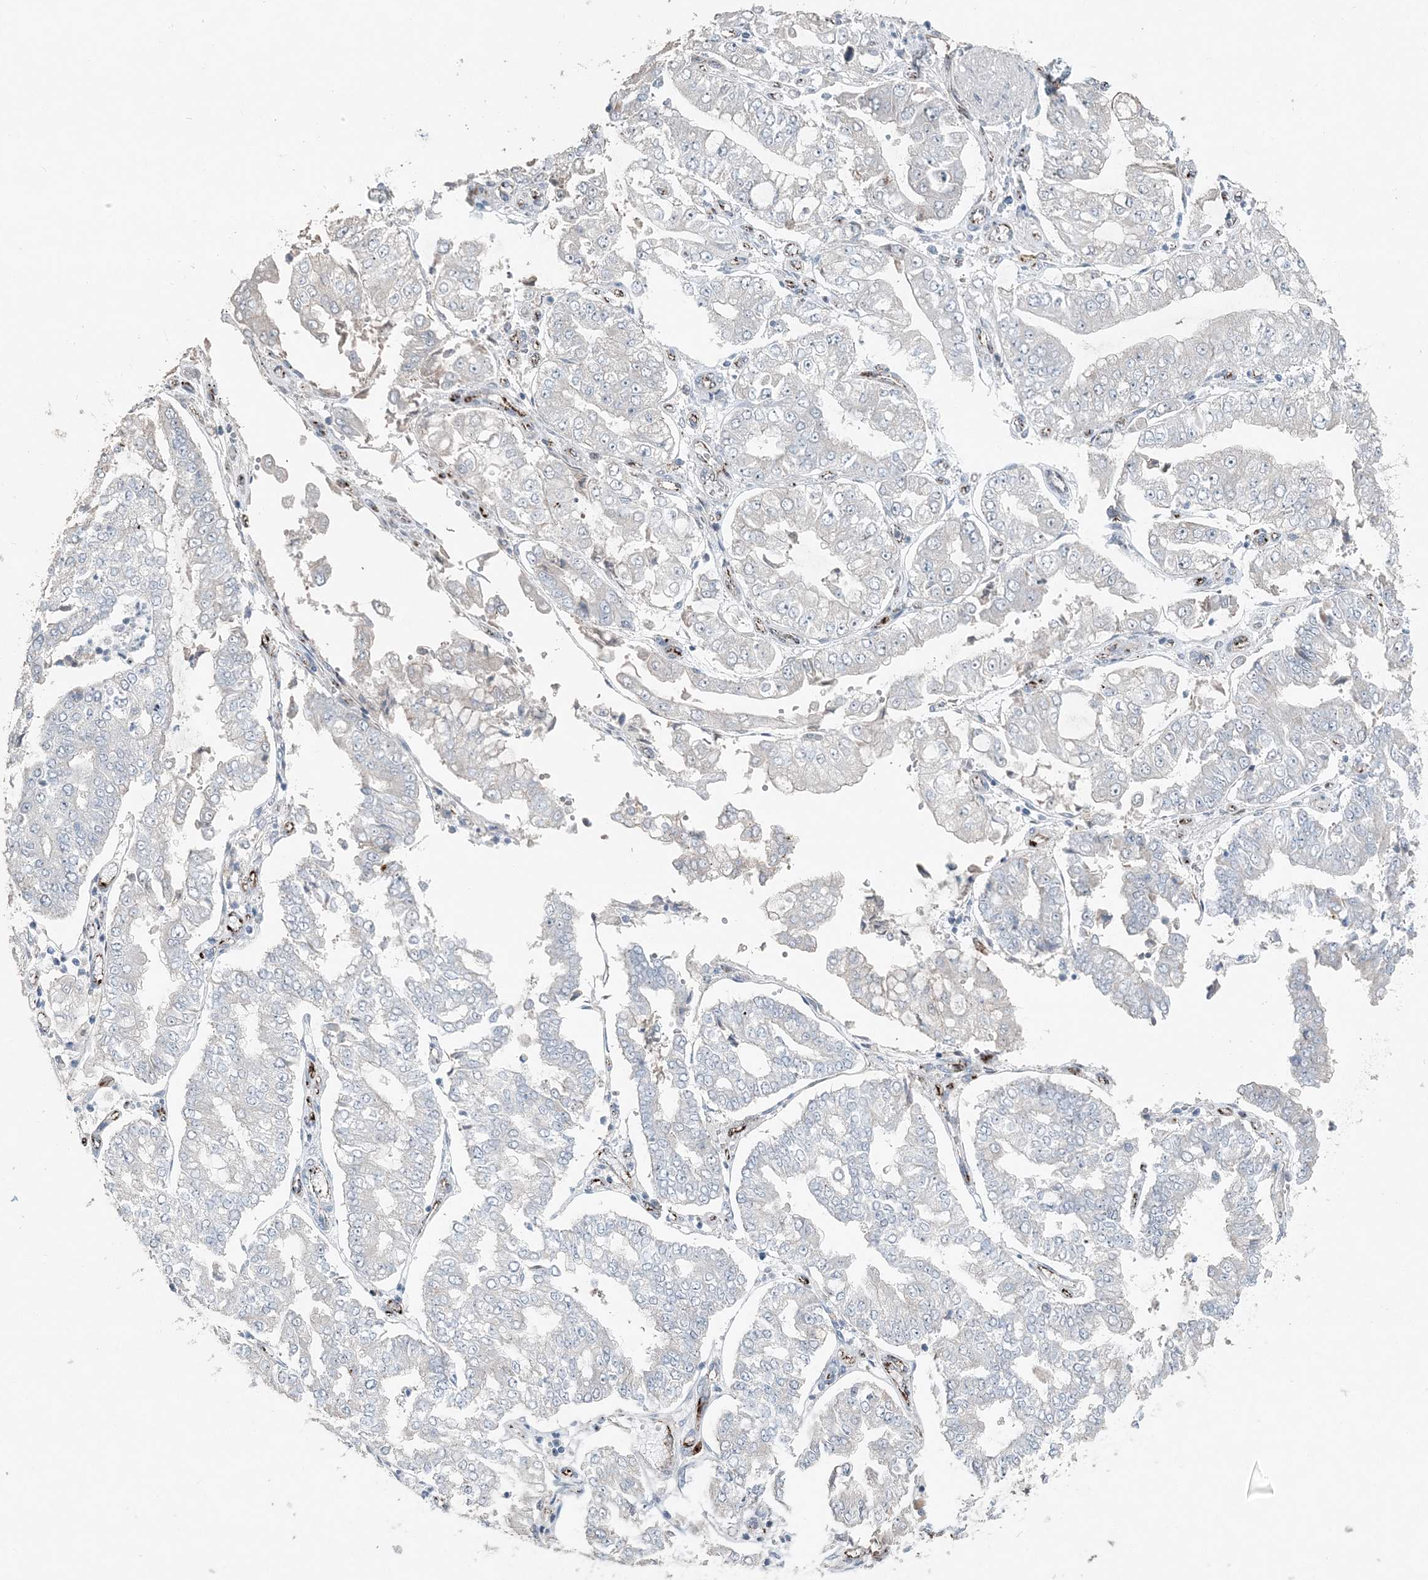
{"staining": {"intensity": "negative", "quantity": "none", "location": "none"}, "tissue": "stomach cancer", "cell_type": "Tumor cells", "image_type": "cancer", "snomed": [{"axis": "morphology", "description": "Adenocarcinoma, NOS"}, {"axis": "topography", "description": "Stomach"}], "caption": "An image of stomach adenocarcinoma stained for a protein reveals no brown staining in tumor cells. (DAB immunohistochemistry (IHC) with hematoxylin counter stain).", "gene": "ELOVL7", "patient": {"sex": "male", "age": 76}}